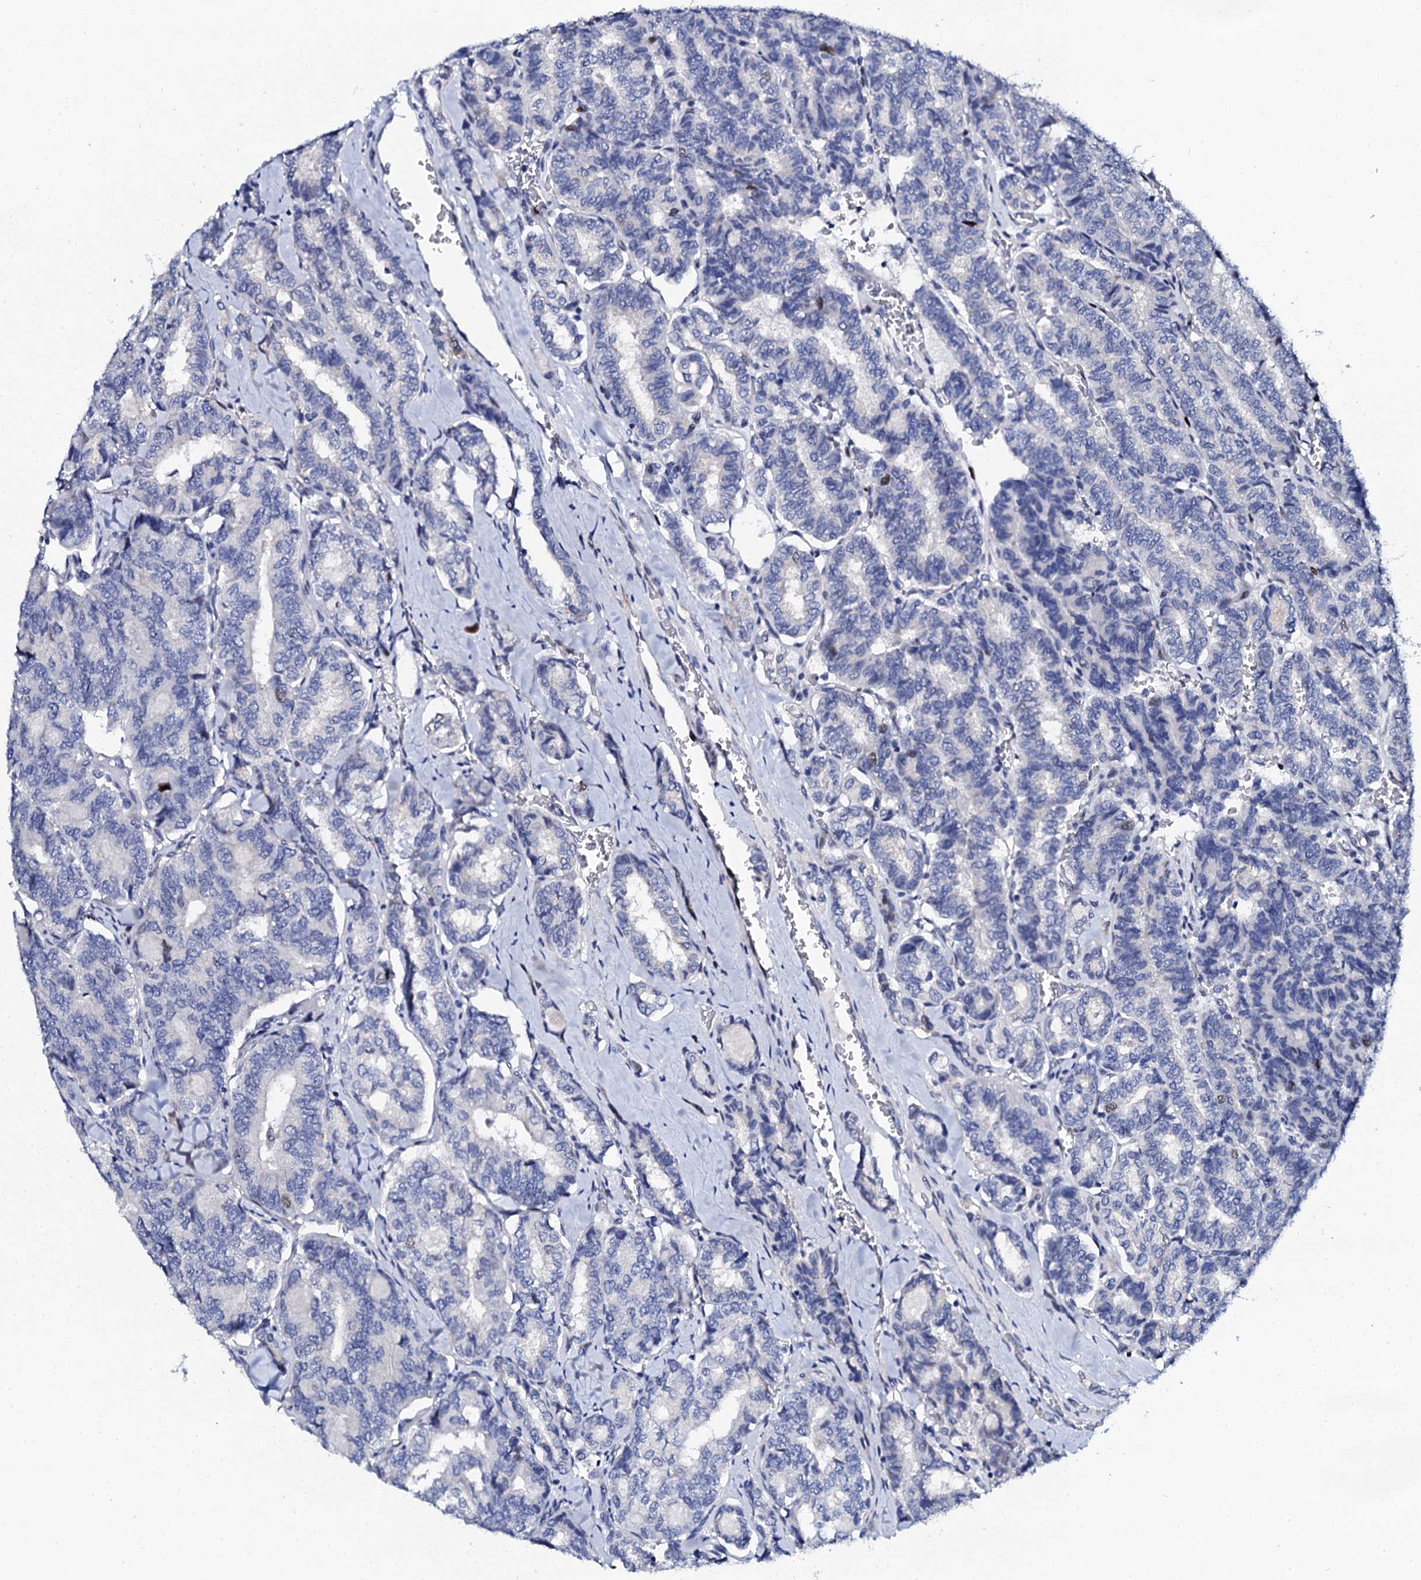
{"staining": {"intensity": "moderate", "quantity": "<25%", "location": "nuclear"}, "tissue": "thyroid cancer", "cell_type": "Tumor cells", "image_type": "cancer", "snomed": [{"axis": "morphology", "description": "Papillary adenocarcinoma, NOS"}, {"axis": "topography", "description": "Thyroid gland"}], "caption": "IHC photomicrograph of thyroid cancer stained for a protein (brown), which reveals low levels of moderate nuclear staining in approximately <25% of tumor cells.", "gene": "NUDT13", "patient": {"sex": "female", "age": 35}}